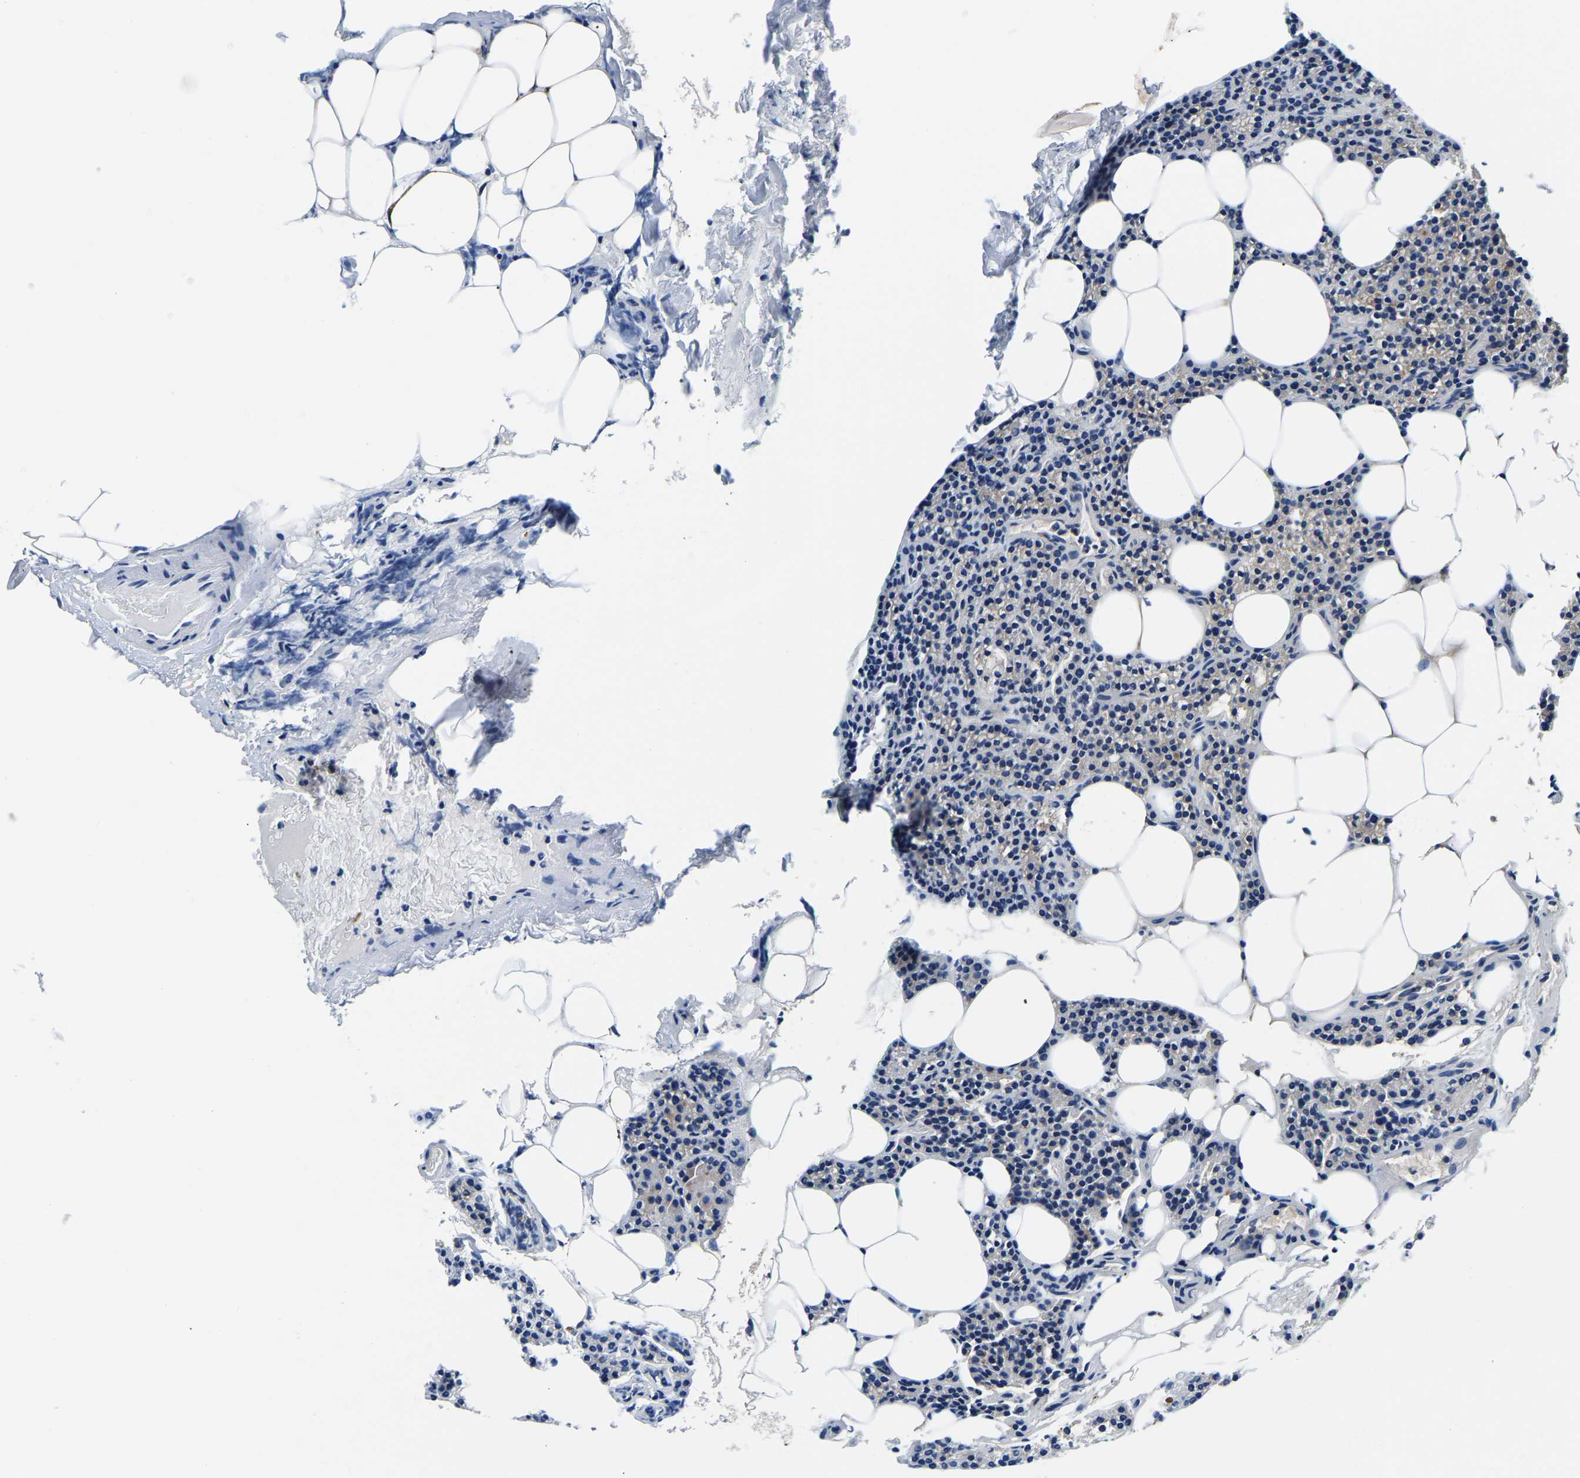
{"staining": {"intensity": "weak", "quantity": "25%-75%", "location": "cytoplasmic/membranous"}, "tissue": "parathyroid gland", "cell_type": "Glandular cells", "image_type": "normal", "snomed": [{"axis": "morphology", "description": "Normal tissue, NOS"}, {"axis": "morphology", "description": "Adenoma, NOS"}, {"axis": "topography", "description": "Parathyroid gland"}], "caption": "IHC image of unremarkable parathyroid gland: parathyroid gland stained using IHC displays low levels of weak protein expression localized specifically in the cytoplasmic/membranous of glandular cells, appearing as a cytoplasmic/membranous brown color.", "gene": "ACO1", "patient": {"sex": "female", "age": 70}}